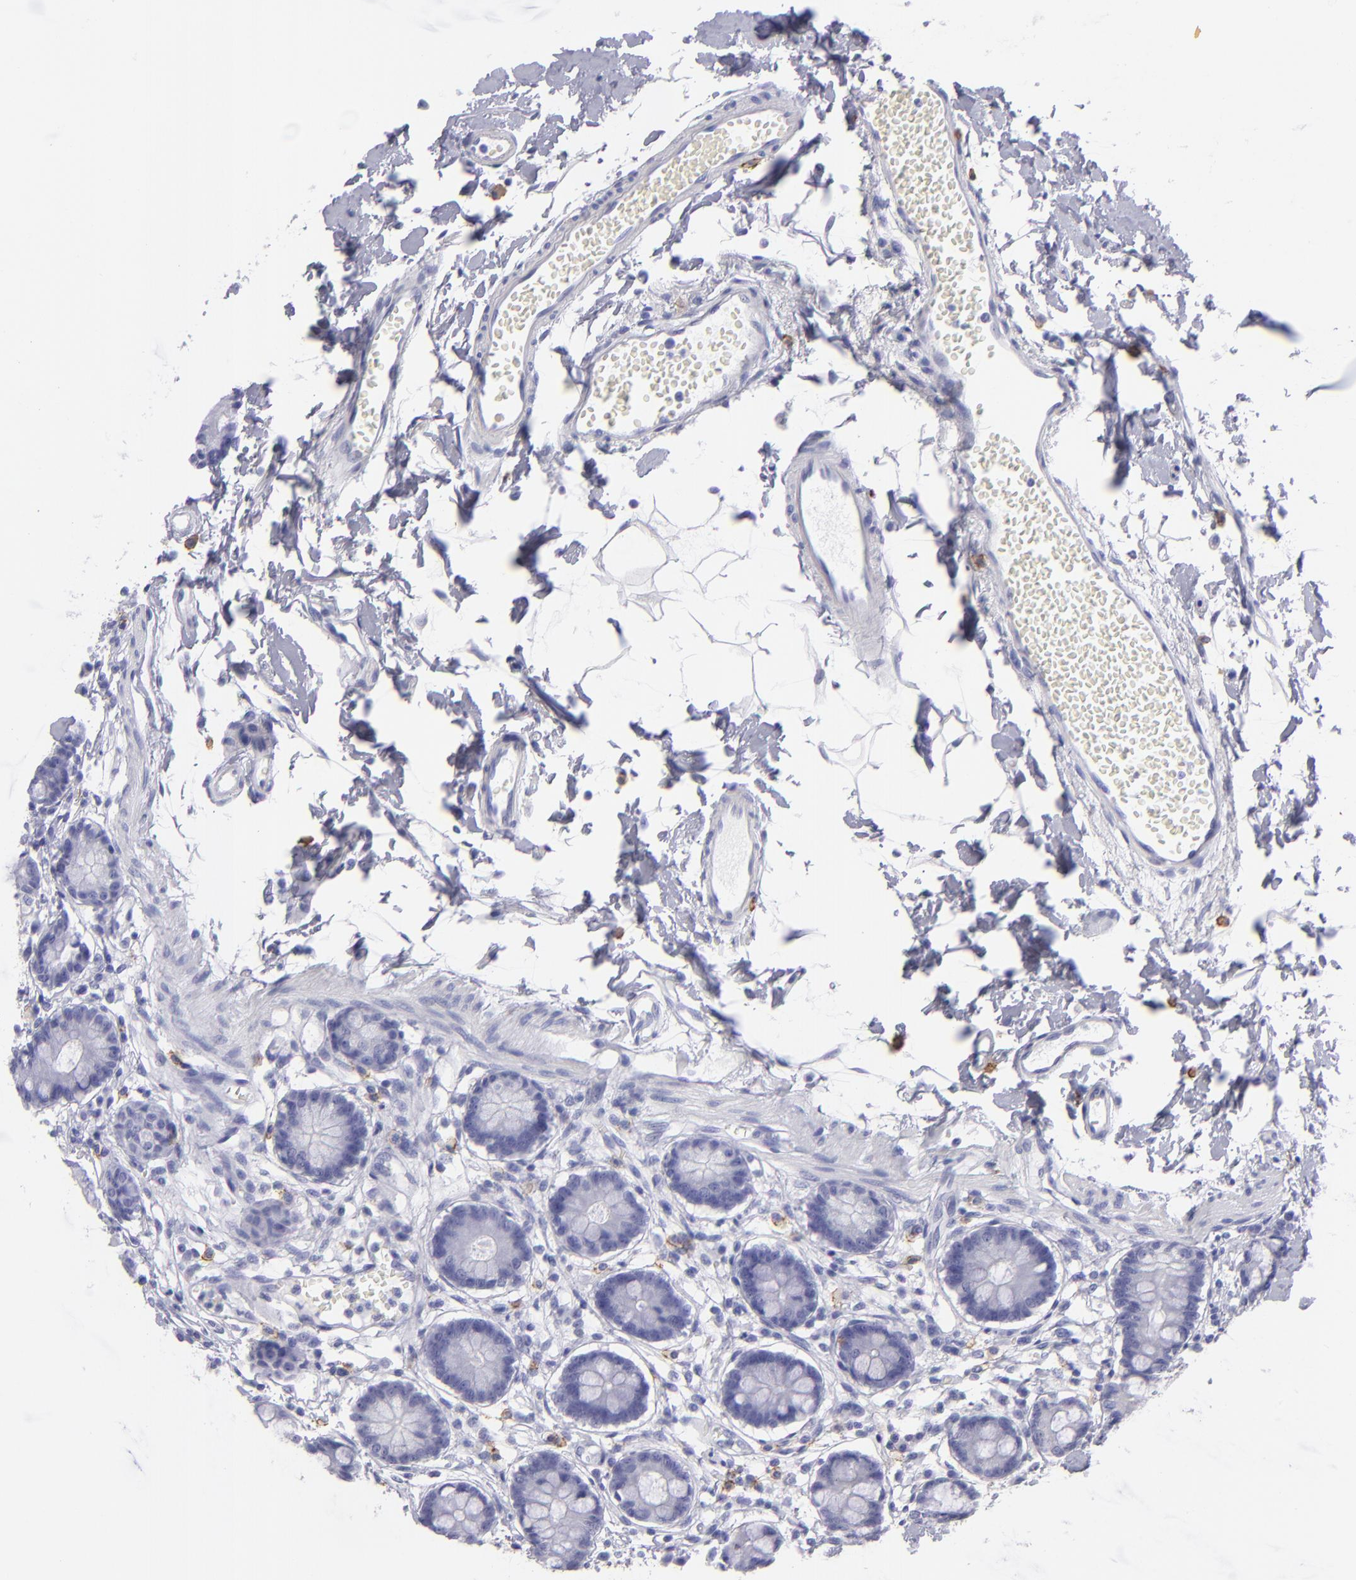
{"staining": {"intensity": "negative", "quantity": "none", "location": "none"}, "tissue": "small intestine", "cell_type": "Glandular cells", "image_type": "normal", "snomed": [{"axis": "morphology", "description": "Normal tissue, NOS"}, {"axis": "topography", "description": "Small intestine"}], "caption": "This is an IHC photomicrograph of unremarkable human small intestine. There is no staining in glandular cells.", "gene": "CD82", "patient": {"sex": "female", "age": 61}}